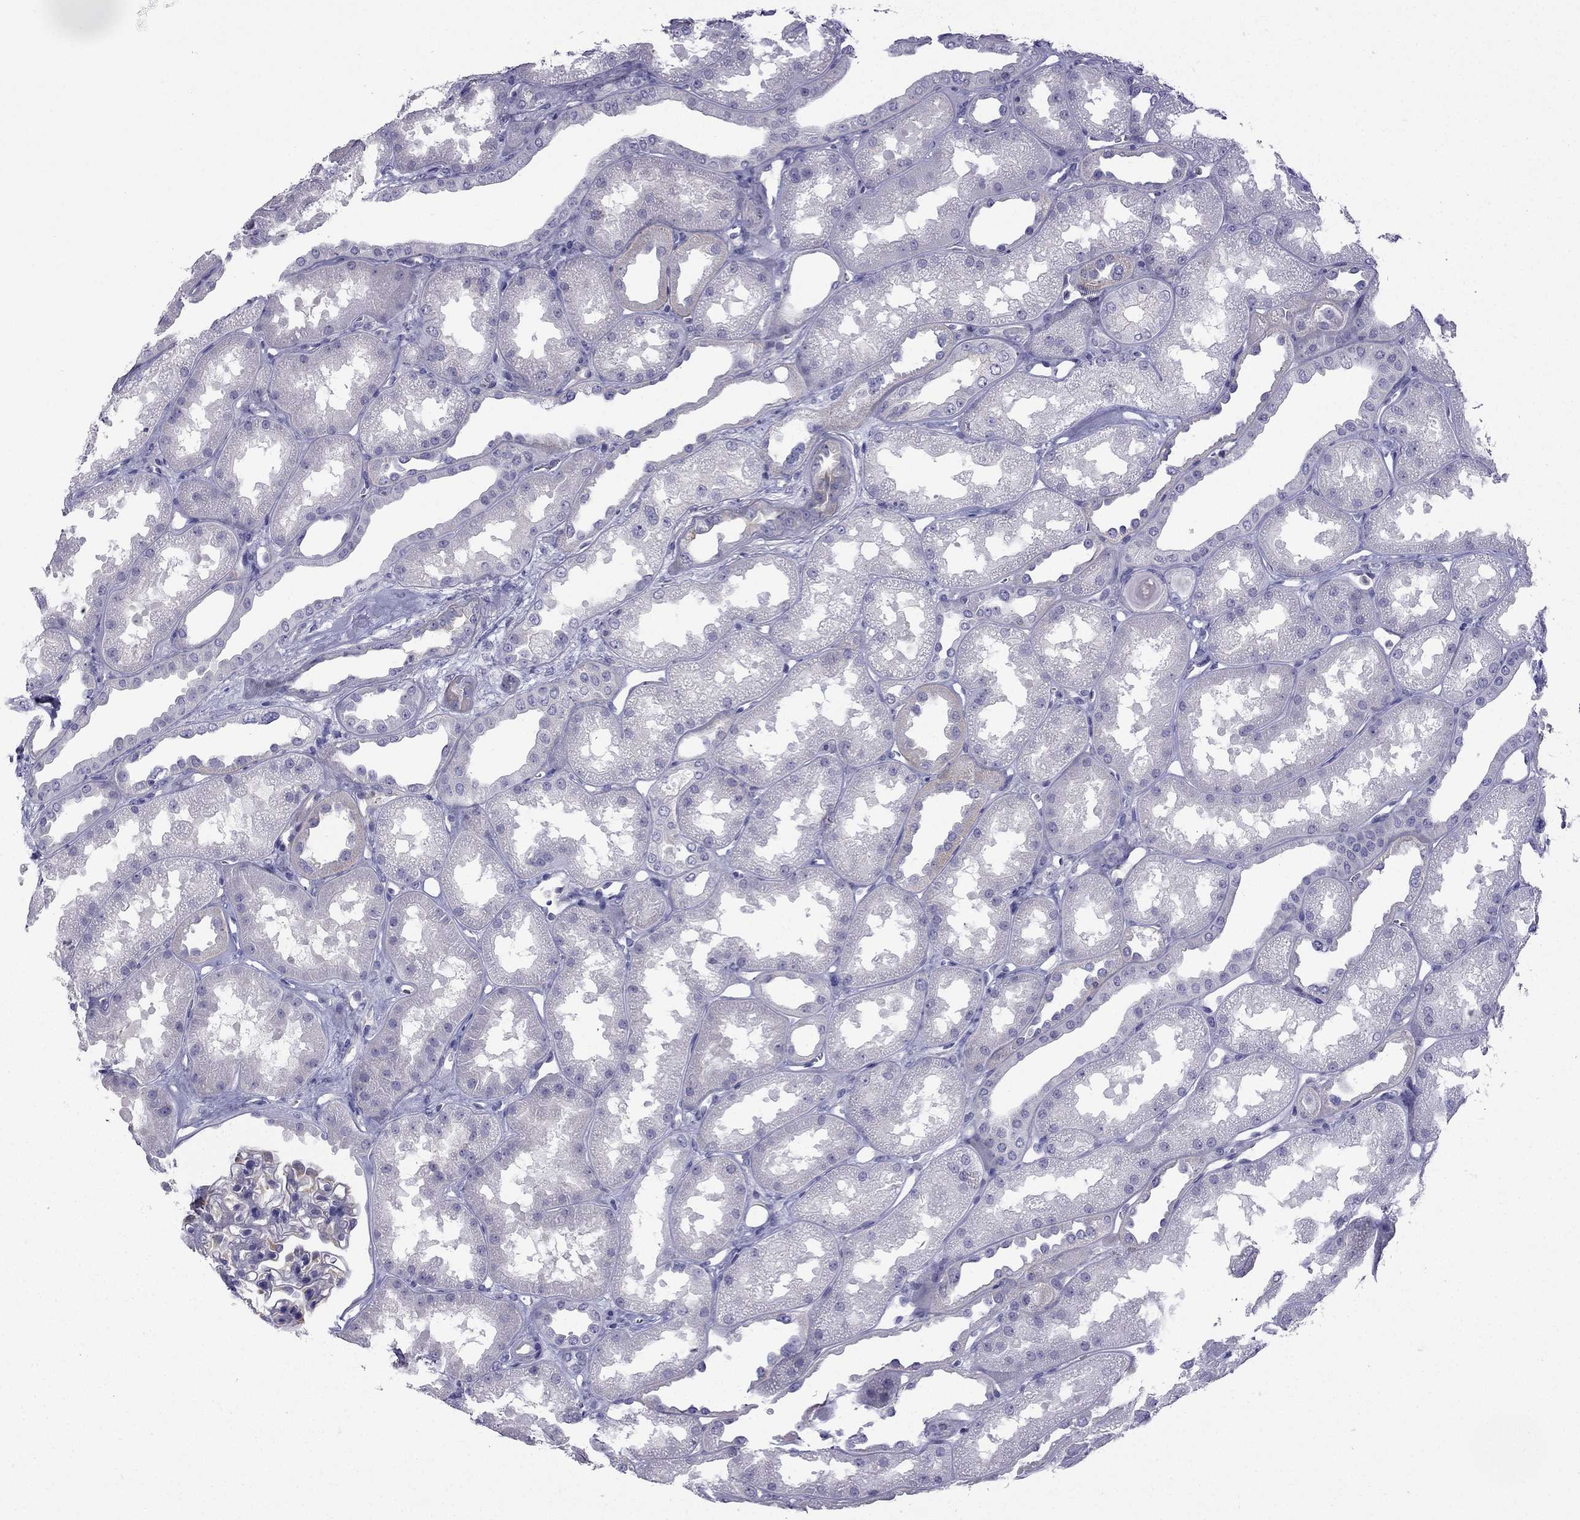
{"staining": {"intensity": "negative", "quantity": "none", "location": "none"}, "tissue": "kidney", "cell_type": "Cells in glomeruli", "image_type": "normal", "snomed": [{"axis": "morphology", "description": "Normal tissue, NOS"}, {"axis": "topography", "description": "Kidney"}], "caption": "Immunohistochemical staining of unremarkable human kidney demonstrates no significant expression in cells in glomeruli. (DAB IHC with hematoxylin counter stain).", "gene": "GJA8", "patient": {"sex": "male", "age": 61}}